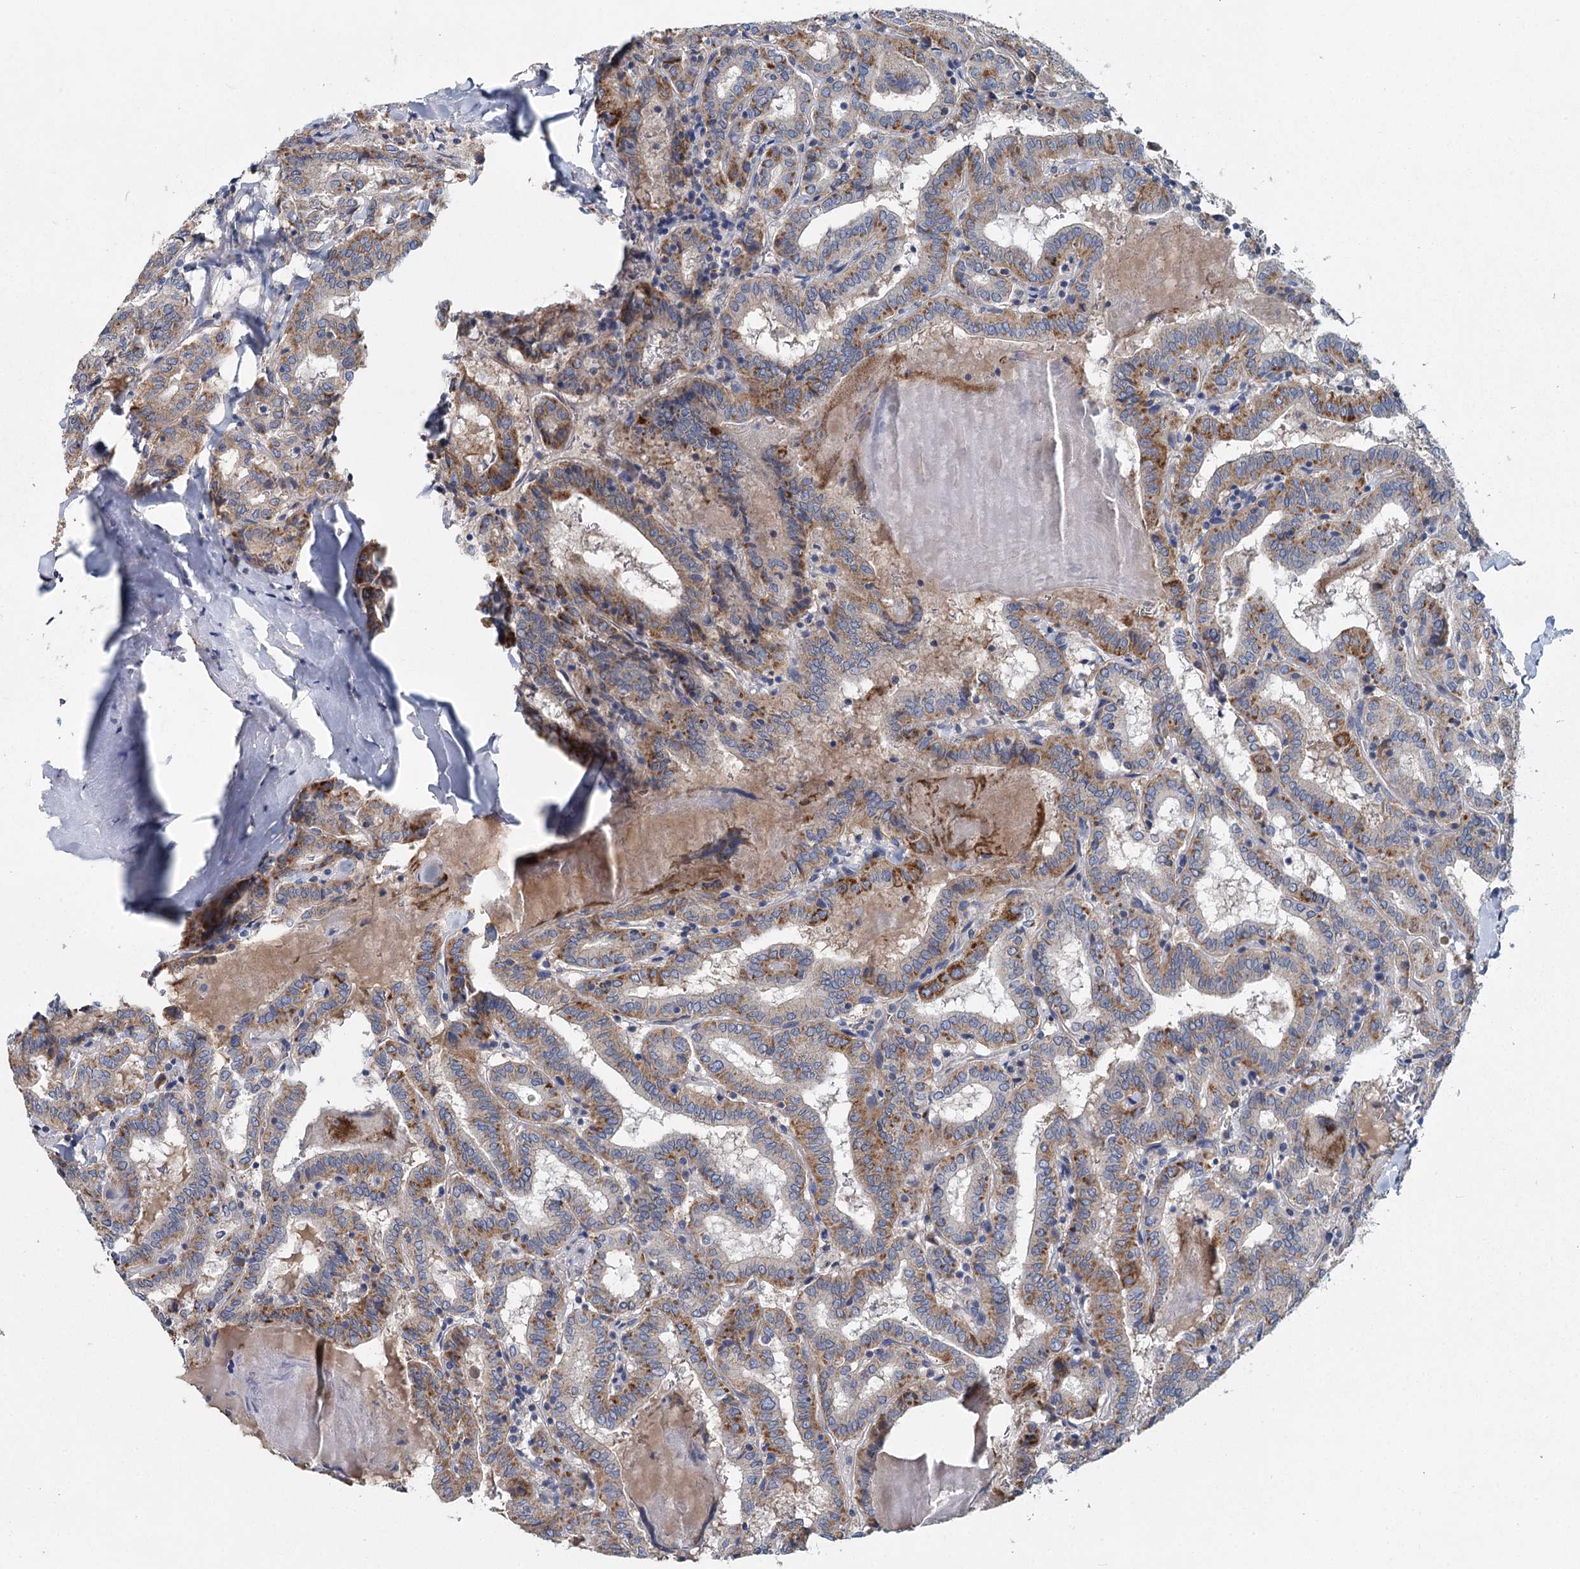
{"staining": {"intensity": "moderate", "quantity": ">75%", "location": "cytoplasmic/membranous"}, "tissue": "thyroid cancer", "cell_type": "Tumor cells", "image_type": "cancer", "snomed": [{"axis": "morphology", "description": "Papillary adenocarcinoma, NOS"}, {"axis": "topography", "description": "Thyroid gland"}], "caption": "Immunohistochemistry (IHC) micrograph of human papillary adenocarcinoma (thyroid) stained for a protein (brown), which displays medium levels of moderate cytoplasmic/membranous positivity in approximately >75% of tumor cells.", "gene": "ANKRD16", "patient": {"sex": "female", "age": 72}}